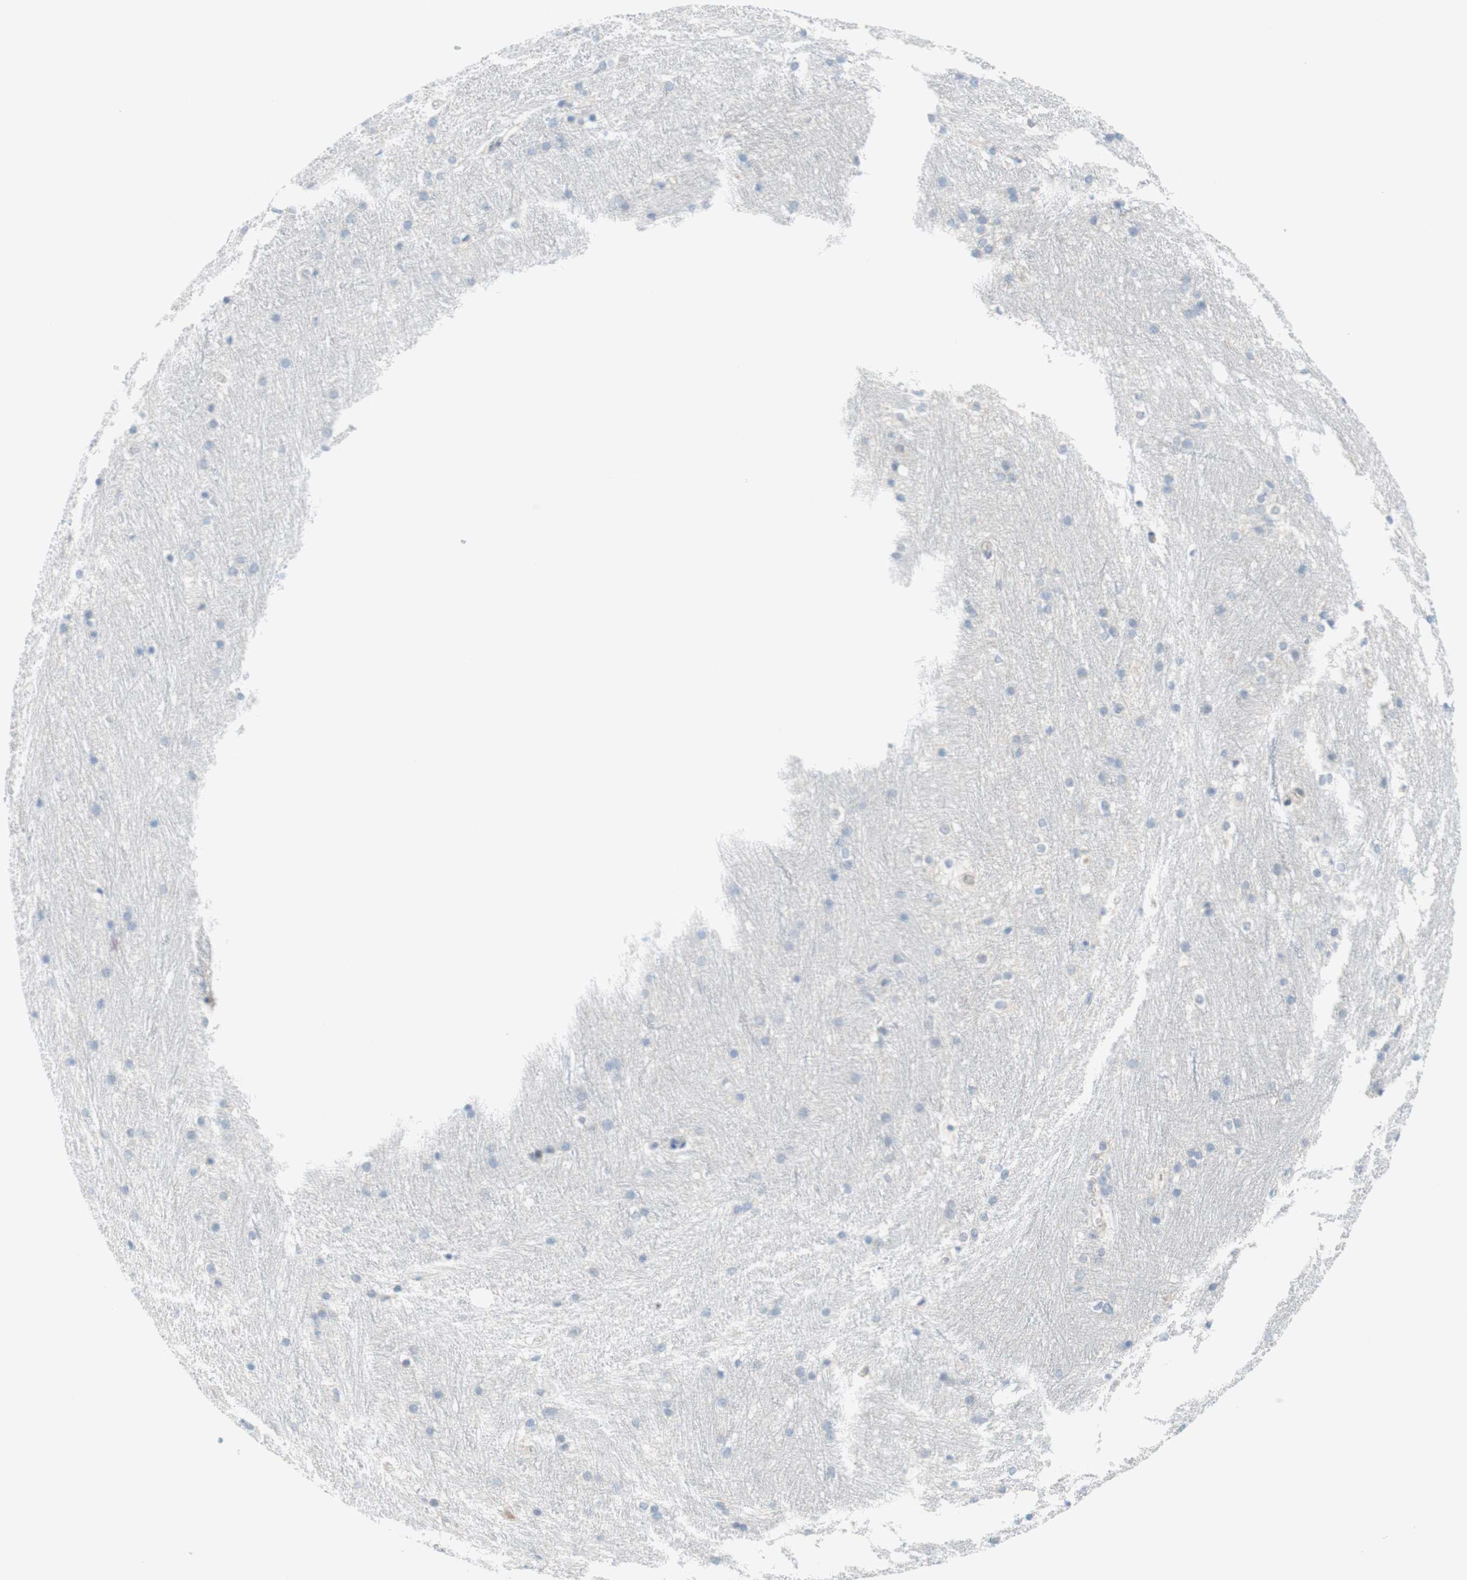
{"staining": {"intensity": "negative", "quantity": "none", "location": "none"}, "tissue": "caudate", "cell_type": "Glial cells", "image_type": "normal", "snomed": [{"axis": "morphology", "description": "Normal tissue, NOS"}, {"axis": "topography", "description": "Lateral ventricle wall"}], "caption": "An IHC photomicrograph of benign caudate is shown. There is no staining in glial cells of caudate. (DAB (3,3'-diaminobenzidine) immunohistochemistry with hematoxylin counter stain).", "gene": "ENTREP2", "patient": {"sex": "female", "age": 19}}